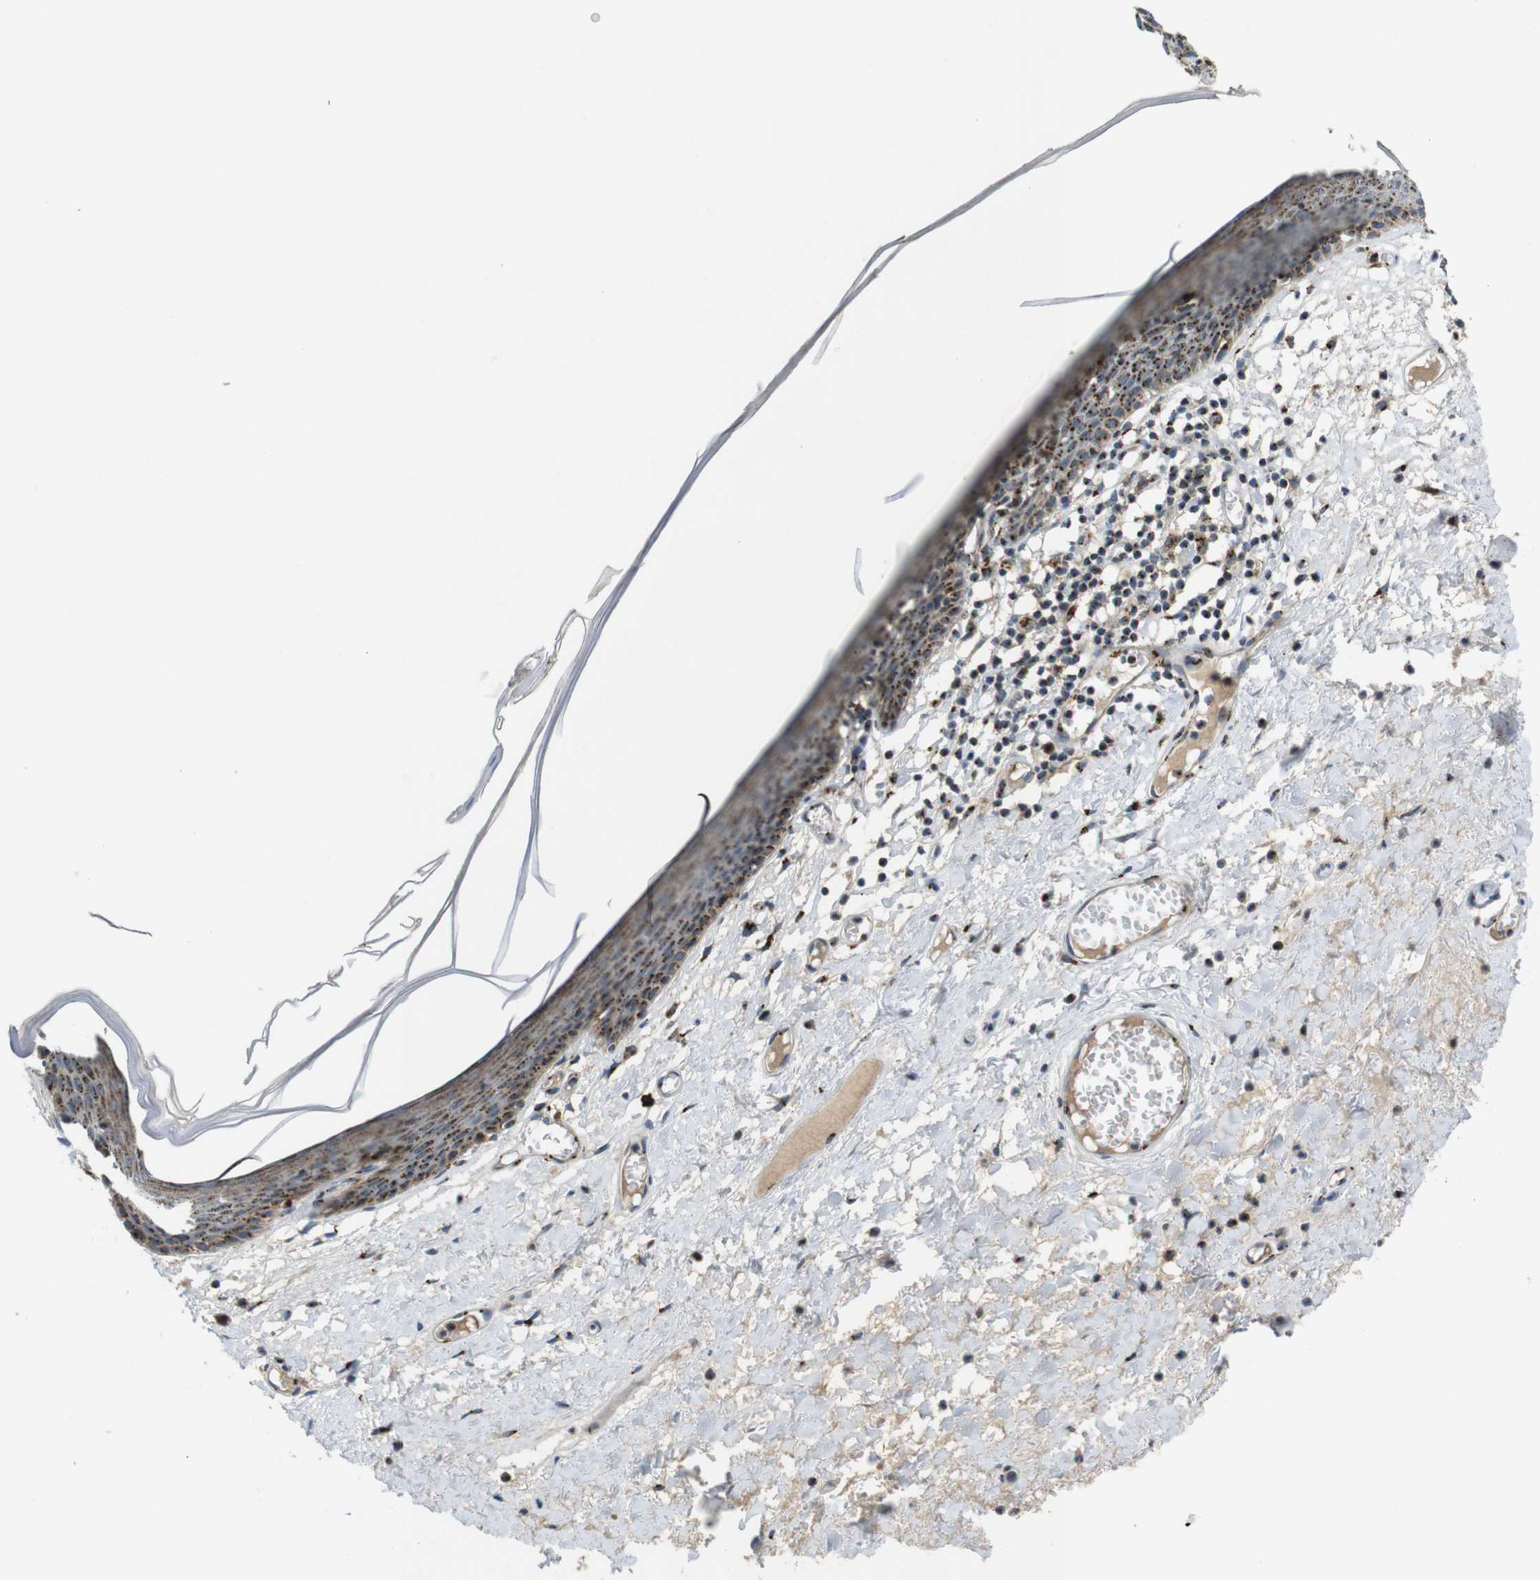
{"staining": {"intensity": "strong", "quantity": ">75%", "location": "cytoplasmic/membranous"}, "tissue": "skin", "cell_type": "Epidermal cells", "image_type": "normal", "snomed": [{"axis": "morphology", "description": "Normal tissue, NOS"}, {"axis": "topography", "description": "Vulva"}], "caption": "An image showing strong cytoplasmic/membranous staining in about >75% of epidermal cells in normal skin, as visualized by brown immunohistochemical staining.", "gene": "ZFPL1", "patient": {"sex": "female", "age": 54}}